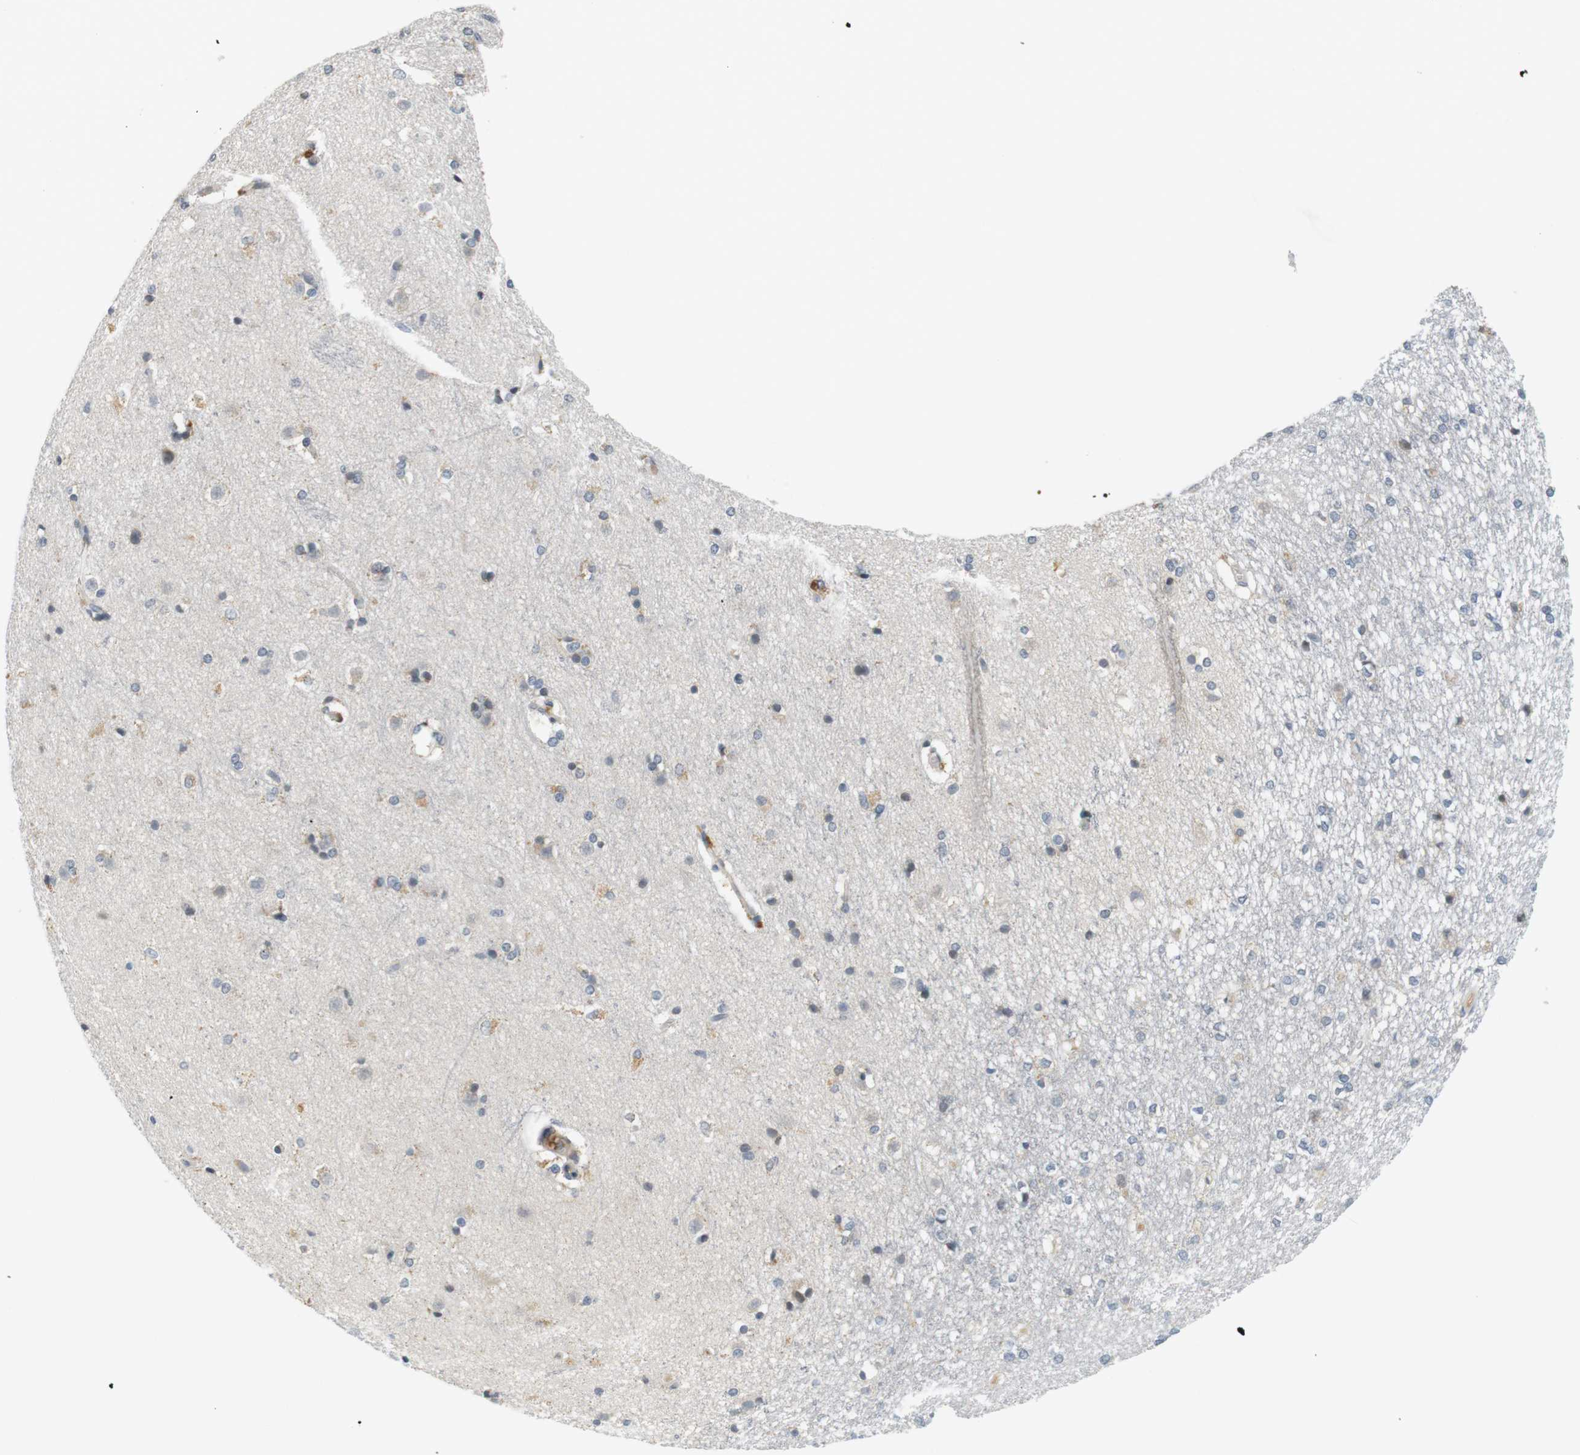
{"staining": {"intensity": "moderate", "quantity": "<25%", "location": "cytoplasmic/membranous"}, "tissue": "caudate", "cell_type": "Glial cells", "image_type": "normal", "snomed": [{"axis": "morphology", "description": "Normal tissue, NOS"}, {"axis": "topography", "description": "Lateral ventricle wall"}], "caption": "Protein analysis of normal caudate shows moderate cytoplasmic/membranous staining in approximately <25% of glial cells.", "gene": "WNT7A", "patient": {"sex": "female", "age": 19}}